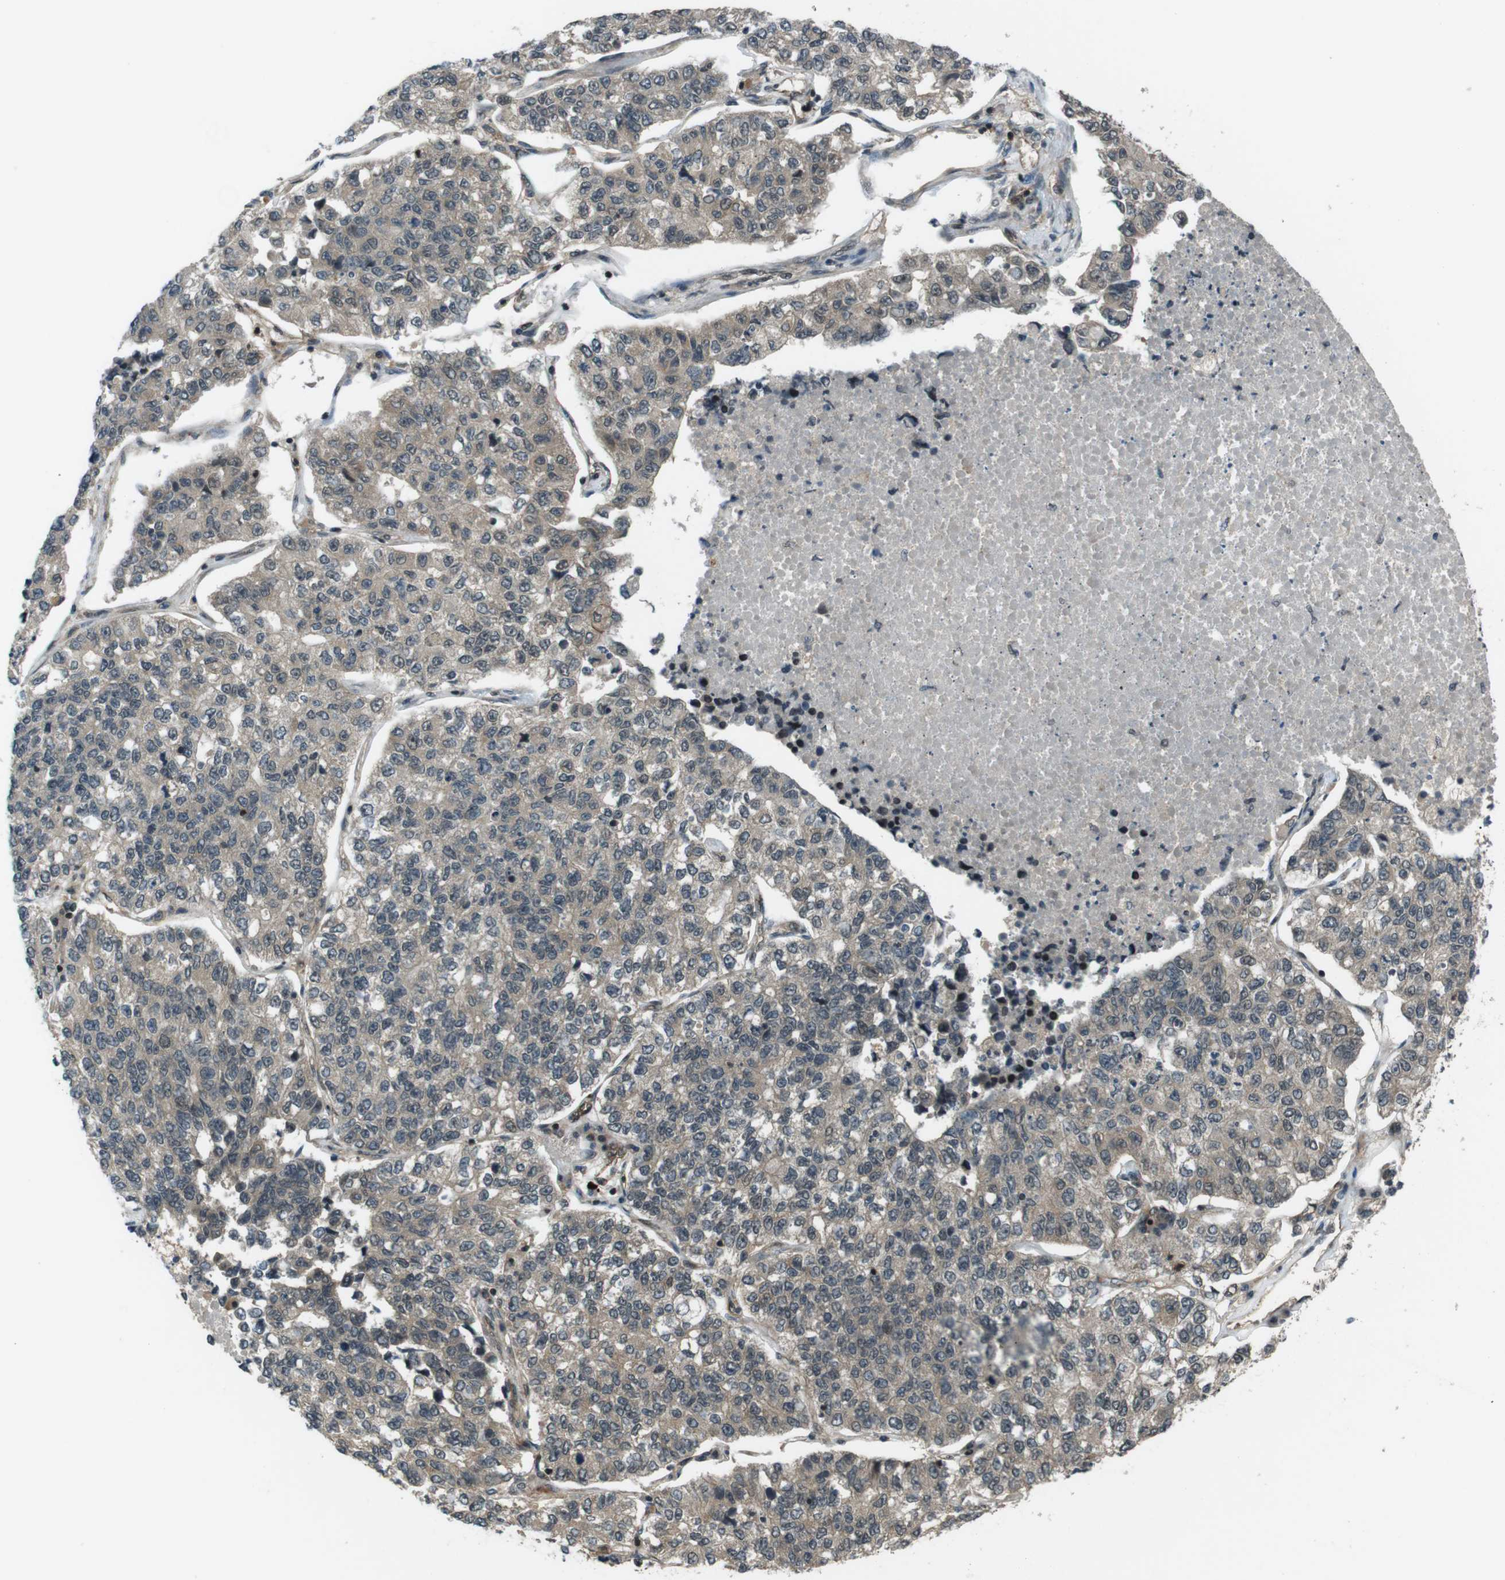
{"staining": {"intensity": "weak", "quantity": "25%-75%", "location": "cytoplasmic/membranous"}, "tissue": "lung cancer", "cell_type": "Tumor cells", "image_type": "cancer", "snomed": [{"axis": "morphology", "description": "Adenocarcinoma, NOS"}, {"axis": "topography", "description": "Lung"}], "caption": "Weak cytoplasmic/membranous protein staining is seen in about 25%-75% of tumor cells in adenocarcinoma (lung). (Stains: DAB (3,3'-diaminobenzidine) in brown, nuclei in blue, Microscopy: brightfield microscopy at high magnification).", "gene": "TIAM2", "patient": {"sex": "male", "age": 49}}